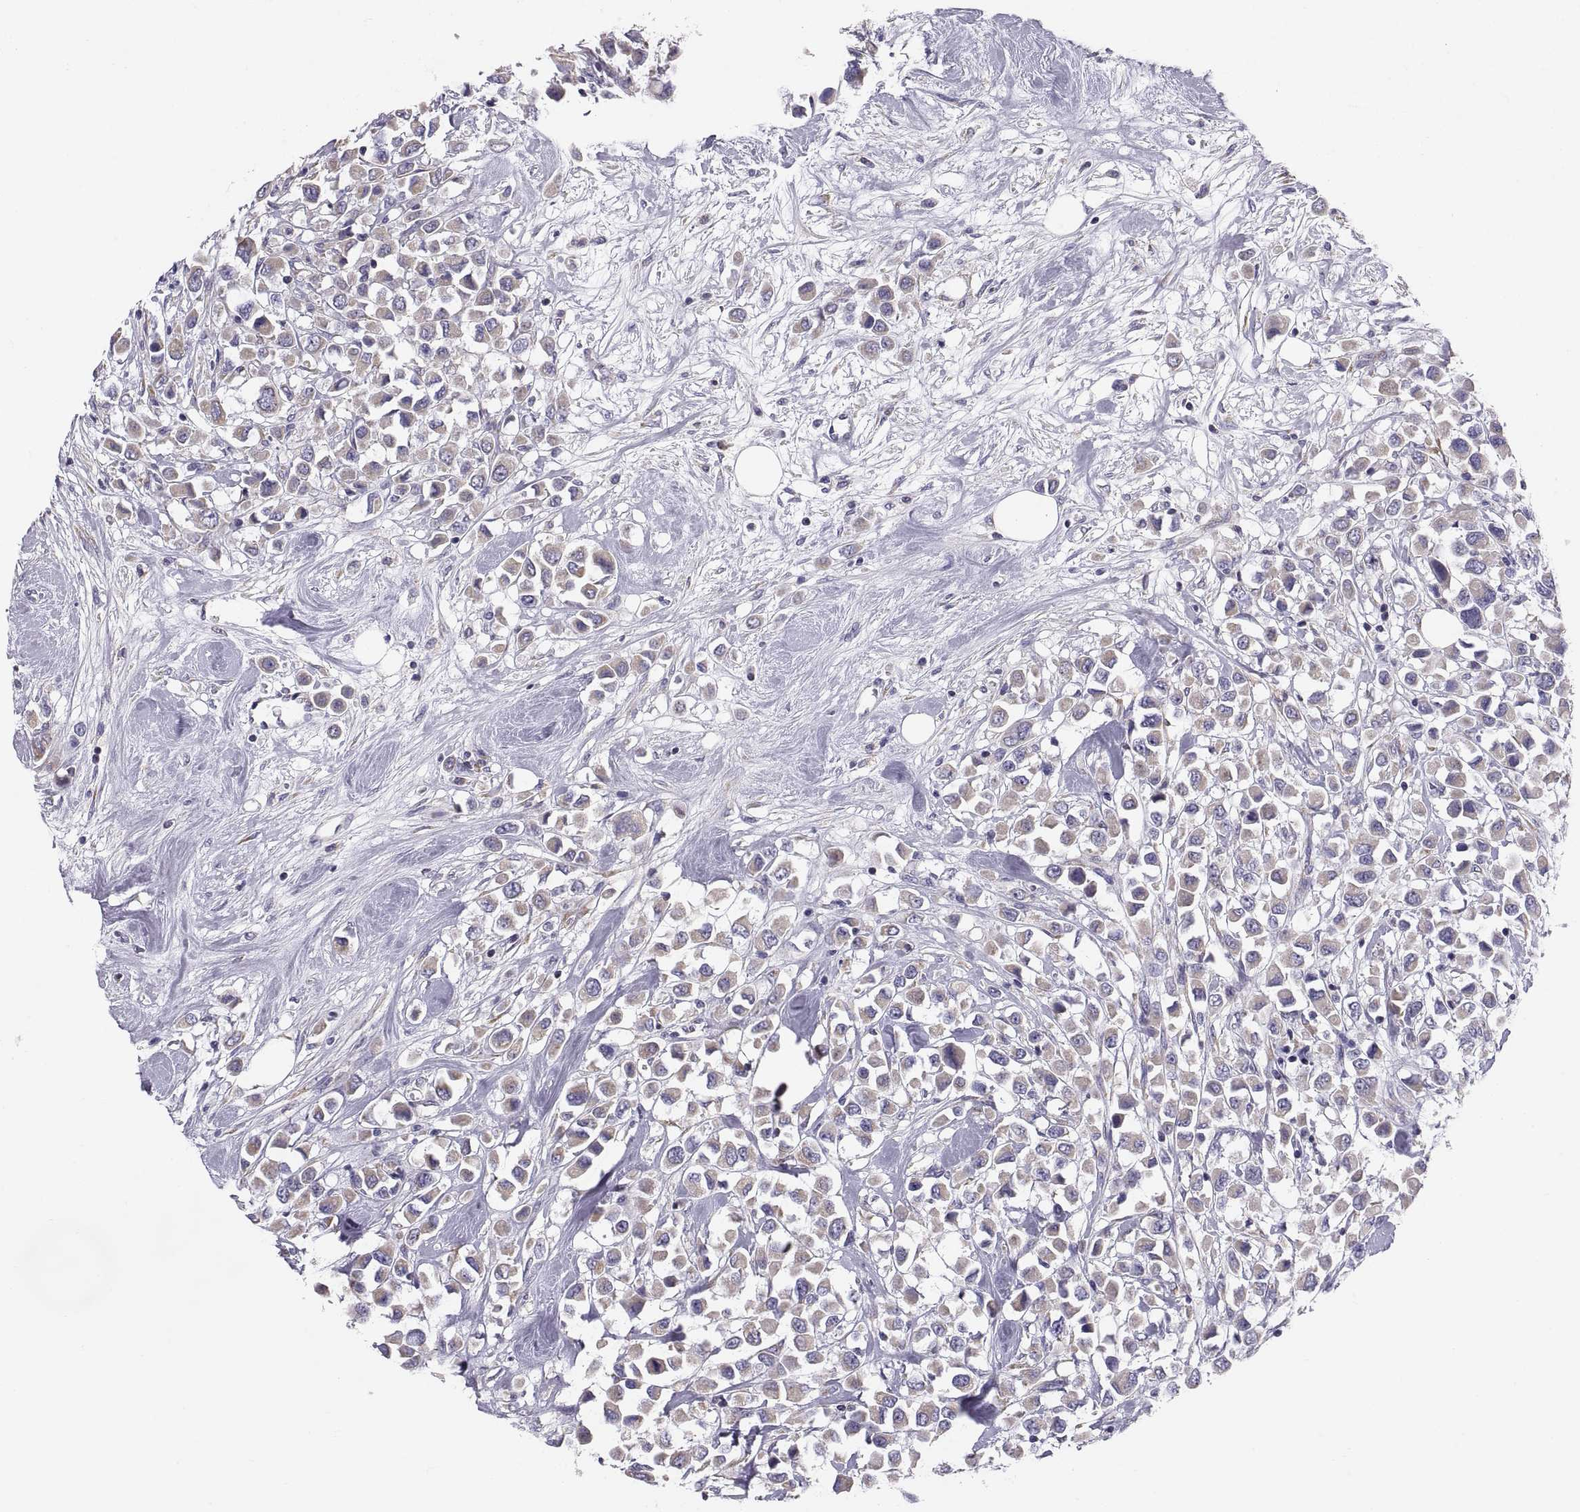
{"staining": {"intensity": "weak", "quantity": "25%-75%", "location": "cytoplasmic/membranous"}, "tissue": "breast cancer", "cell_type": "Tumor cells", "image_type": "cancer", "snomed": [{"axis": "morphology", "description": "Duct carcinoma"}, {"axis": "topography", "description": "Breast"}], "caption": "Immunohistochemistry image of breast cancer stained for a protein (brown), which exhibits low levels of weak cytoplasmic/membranous positivity in approximately 25%-75% of tumor cells.", "gene": "TNNC1", "patient": {"sex": "female", "age": 61}}